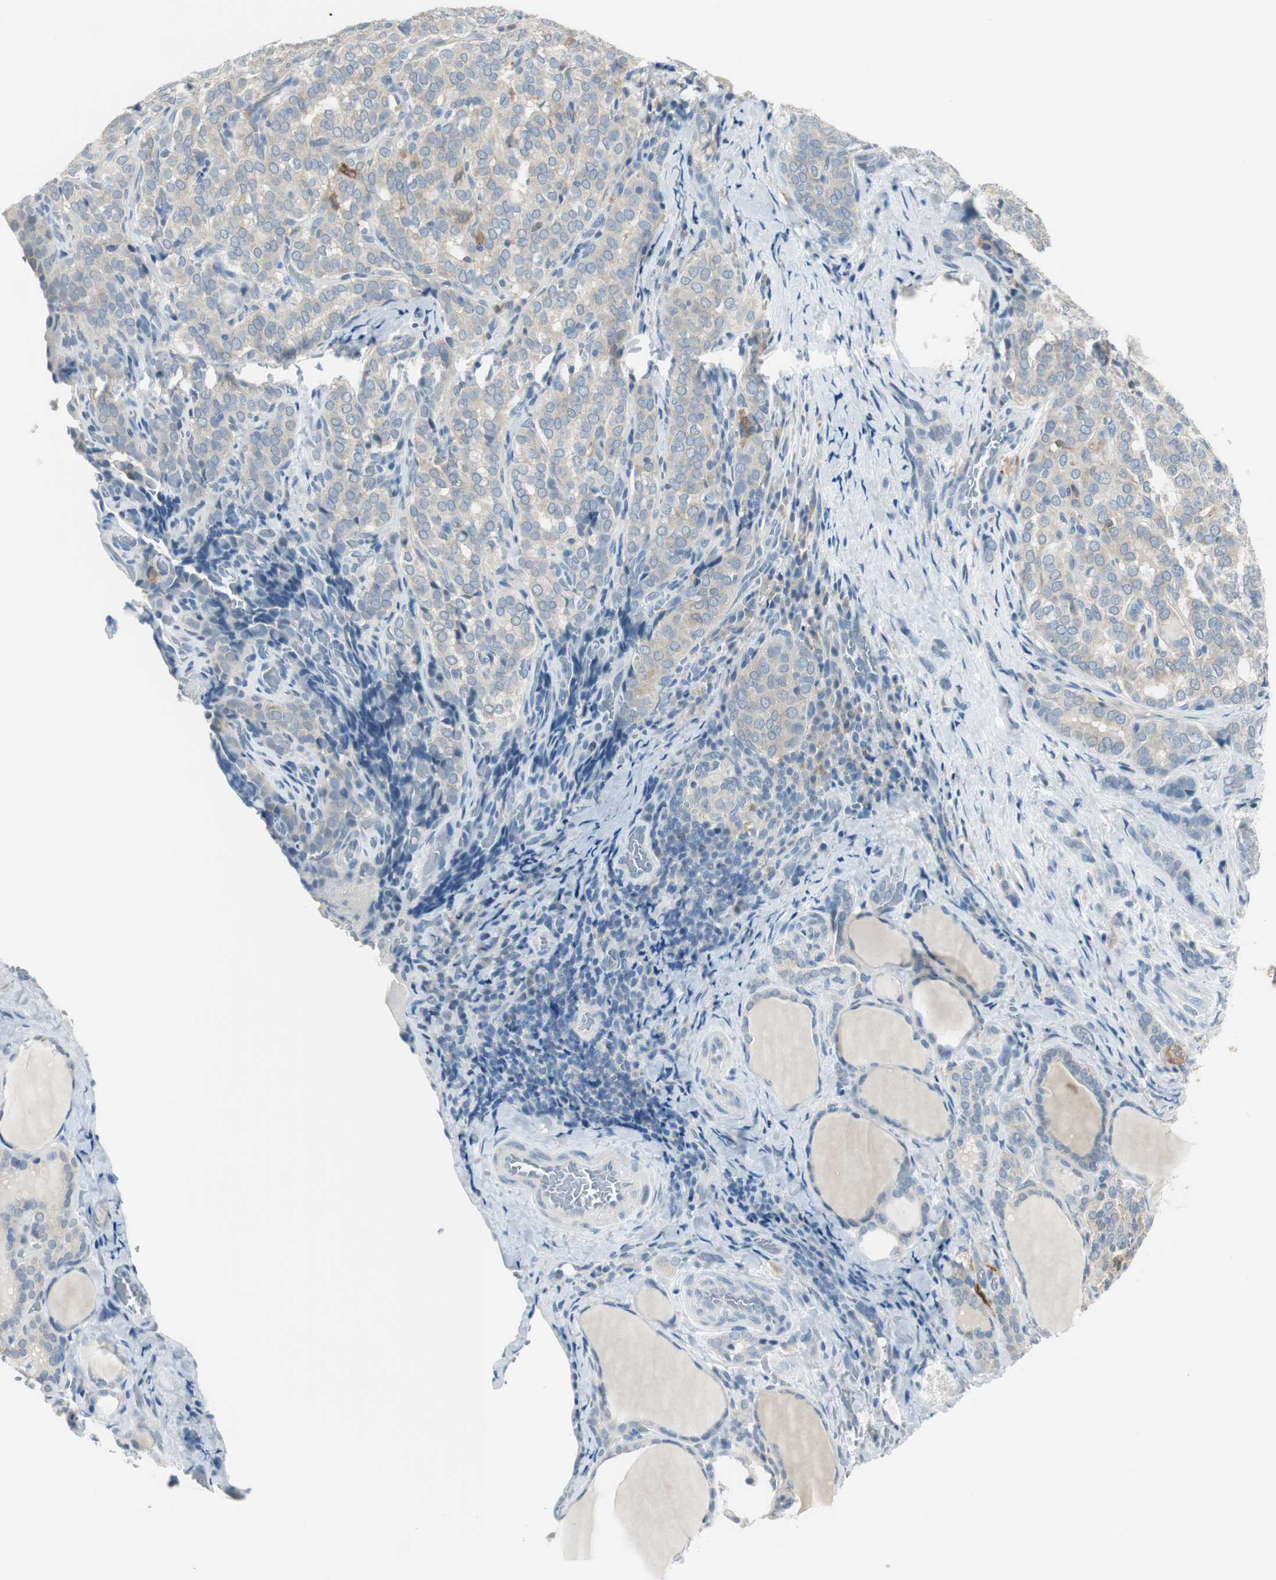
{"staining": {"intensity": "weak", "quantity": "25%-75%", "location": "cytoplasmic/membranous"}, "tissue": "thyroid cancer", "cell_type": "Tumor cells", "image_type": "cancer", "snomed": [{"axis": "morphology", "description": "Papillary adenocarcinoma, NOS"}, {"axis": "topography", "description": "Thyroid gland"}], "caption": "Tumor cells display low levels of weak cytoplasmic/membranous expression in approximately 25%-75% of cells in human thyroid cancer (papillary adenocarcinoma).", "gene": "MSTO1", "patient": {"sex": "female", "age": 30}}